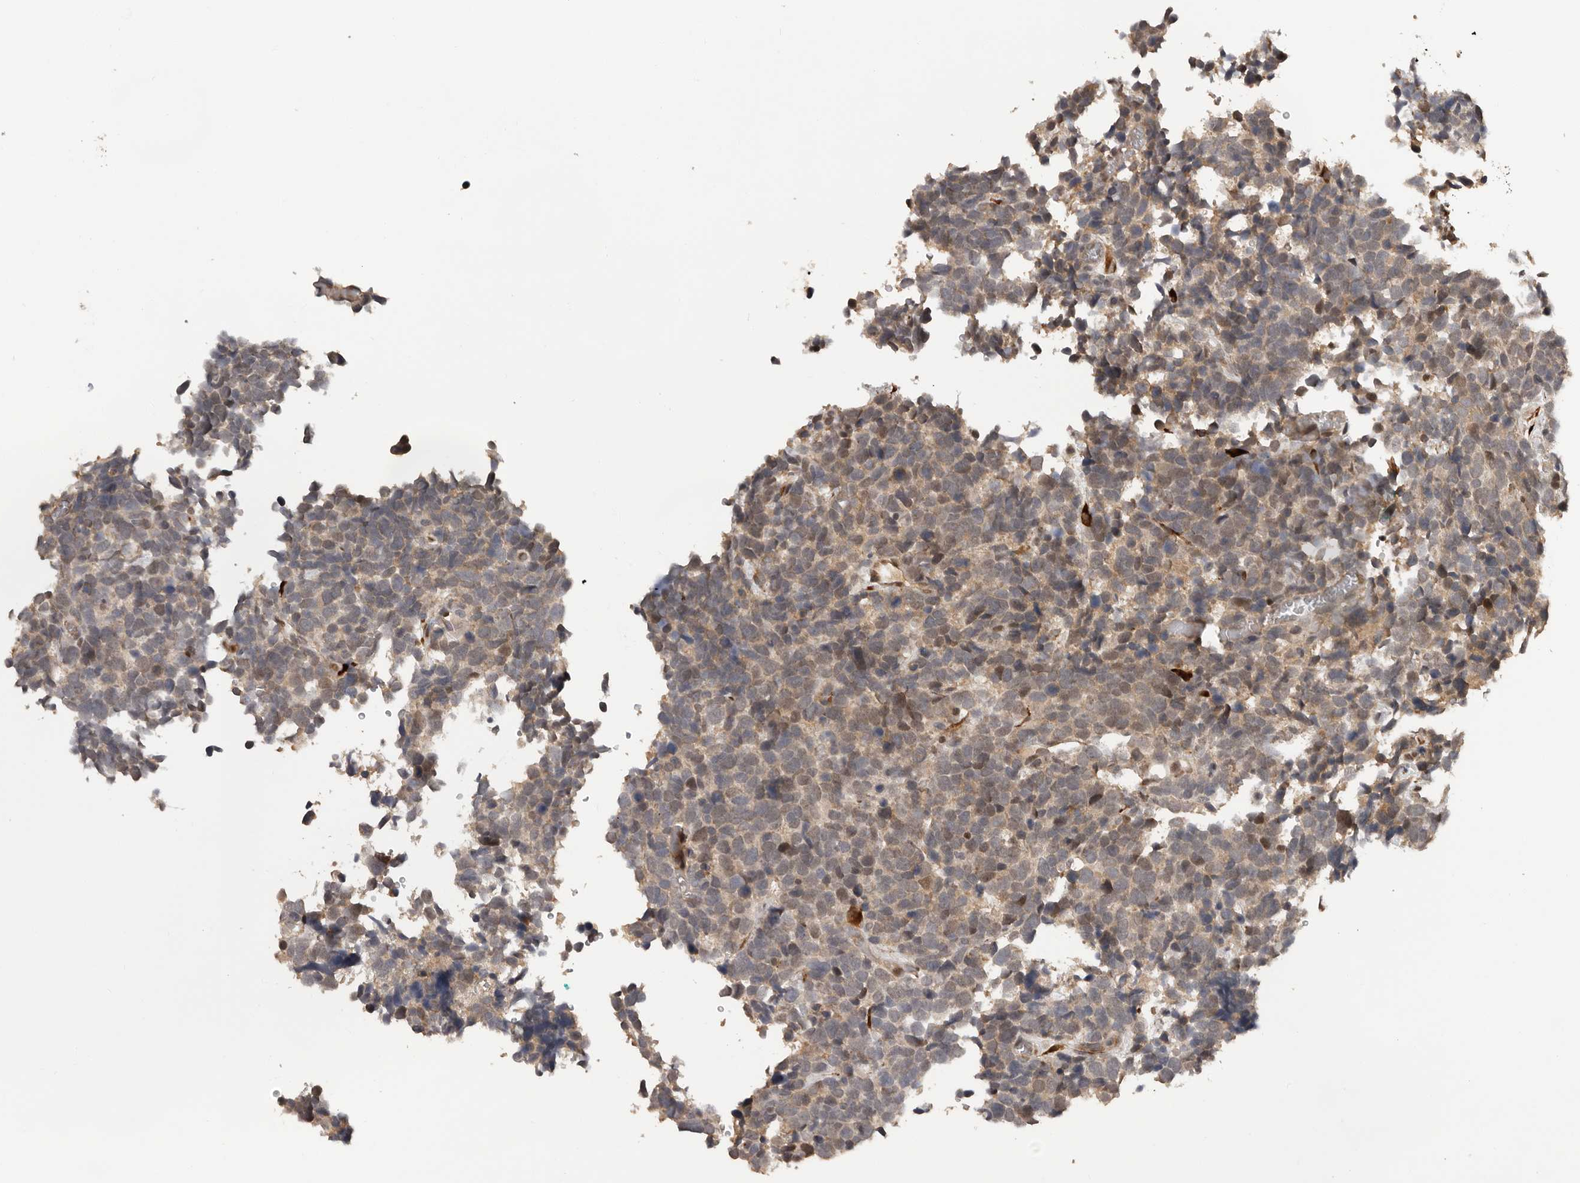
{"staining": {"intensity": "moderate", "quantity": ">75%", "location": "nuclear"}, "tissue": "urothelial cancer", "cell_type": "Tumor cells", "image_type": "cancer", "snomed": [{"axis": "morphology", "description": "Urothelial carcinoma, High grade"}, {"axis": "topography", "description": "Urinary bladder"}], "caption": "Immunohistochemical staining of urothelial cancer displays moderate nuclear protein staining in about >75% of tumor cells. (DAB IHC with brightfield microscopy, high magnification).", "gene": "HENMT1", "patient": {"sex": "female", "age": 82}}